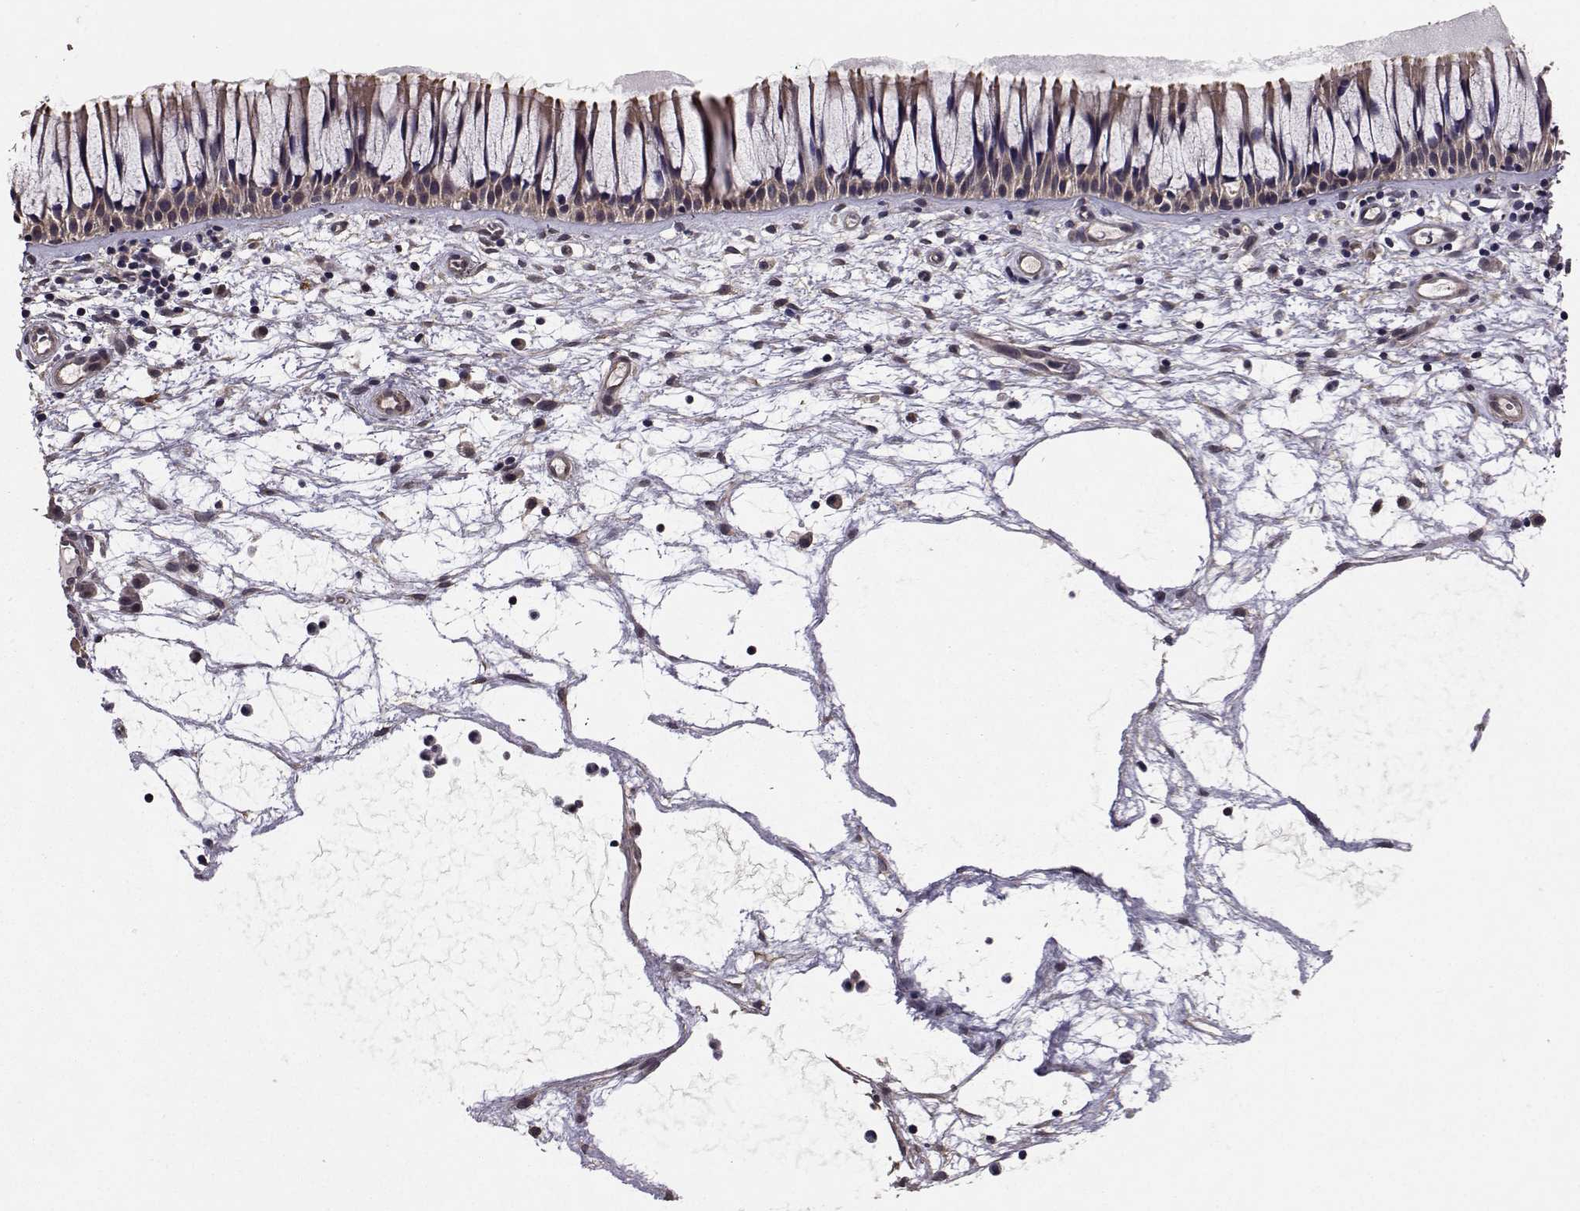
{"staining": {"intensity": "weak", "quantity": ">75%", "location": "cytoplasmic/membranous"}, "tissue": "nasopharynx", "cell_type": "Respiratory epithelial cells", "image_type": "normal", "snomed": [{"axis": "morphology", "description": "Normal tissue, NOS"}, {"axis": "topography", "description": "Nasopharynx"}], "caption": "This is a micrograph of immunohistochemistry staining of unremarkable nasopharynx, which shows weak staining in the cytoplasmic/membranous of respiratory epithelial cells.", "gene": "TRIP10", "patient": {"sex": "male", "age": 51}}